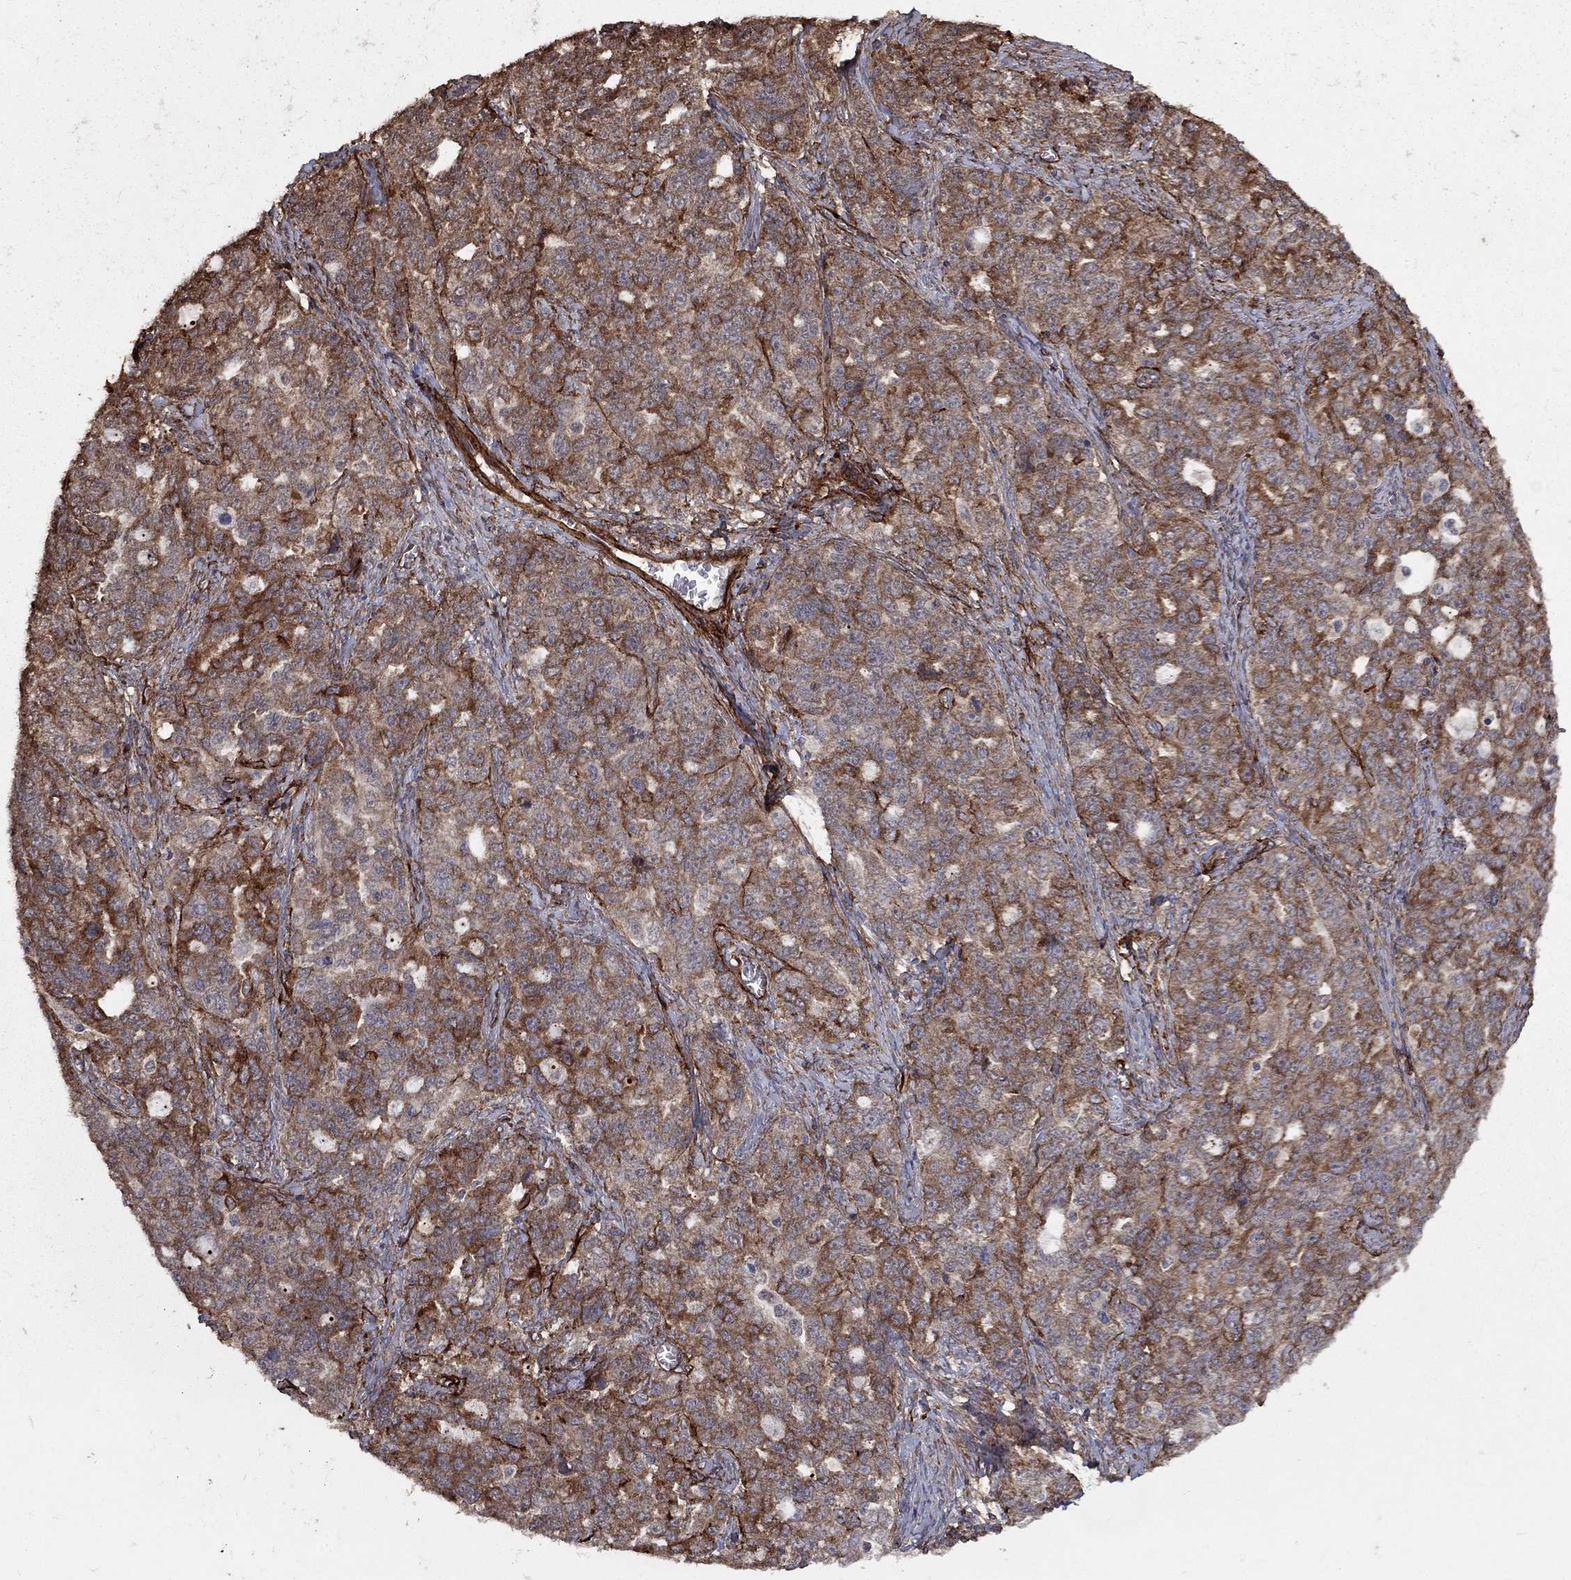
{"staining": {"intensity": "moderate", "quantity": "25%-75%", "location": "cytoplasmic/membranous"}, "tissue": "ovarian cancer", "cell_type": "Tumor cells", "image_type": "cancer", "snomed": [{"axis": "morphology", "description": "Cystadenocarcinoma, serous, NOS"}, {"axis": "topography", "description": "Ovary"}], "caption": "Human serous cystadenocarcinoma (ovarian) stained for a protein (brown) shows moderate cytoplasmic/membranous positive positivity in approximately 25%-75% of tumor cells.", "gene": "COL18A1", "patient": {"sex": "female", "age": 51}}